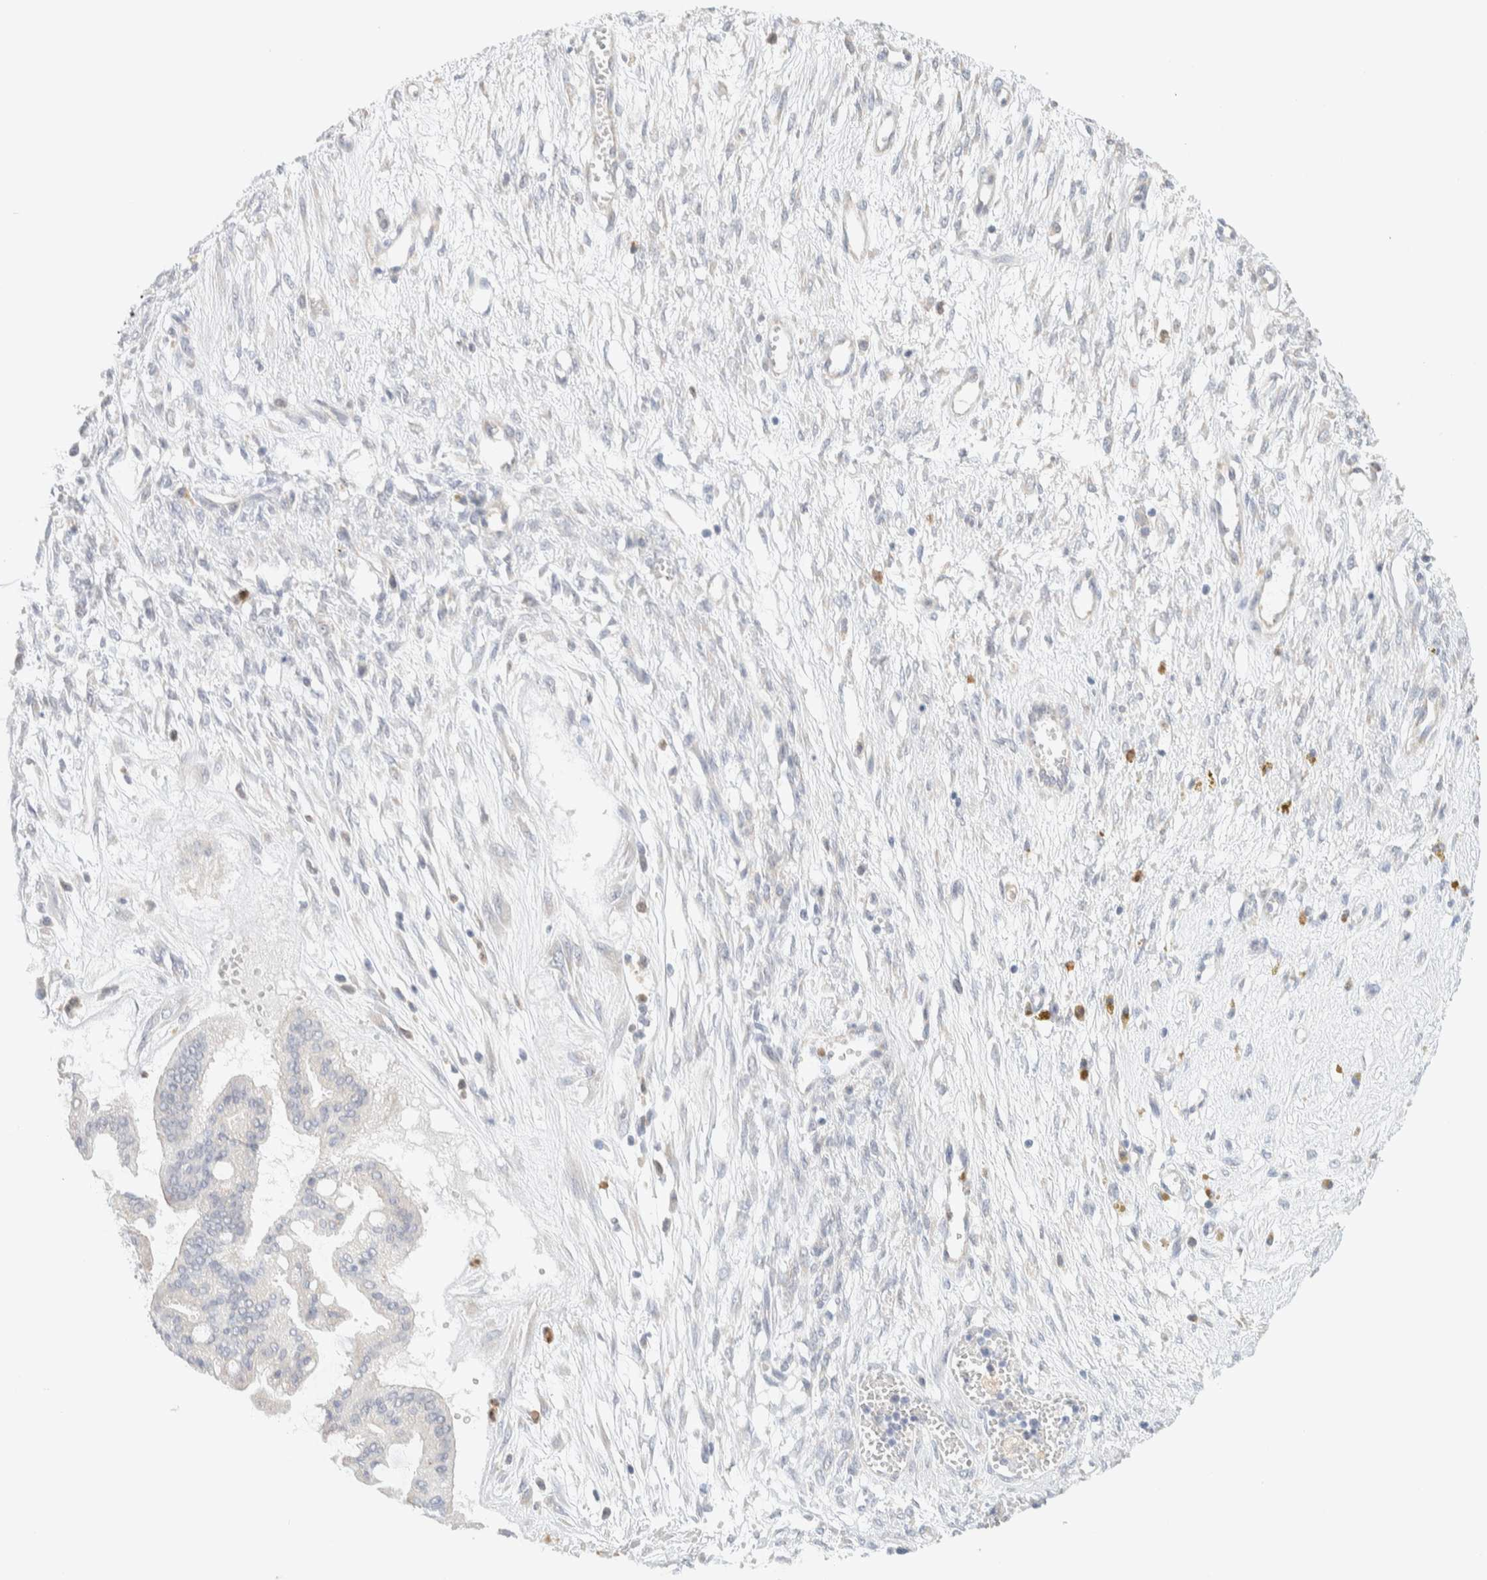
{"staining": {"intensity": "negative", "quantity": "none", "location": "none"}, "tissue": "ovarian cancer", "cell_type": "Tumor cells", "image_type": "cancer", "snomed": [{"axis": "morphology", "description": "Cystadenocarcinoma, mucinous, NOS"}, {"axis": "topography", "description": "Ovary"}], "caption": "IHC of human ovarian mucinous cystadenocarcinoma exhibits no expression in tumor cells.", "gene": "TTC3", "patient": {"sex": "female", "age": 73}}